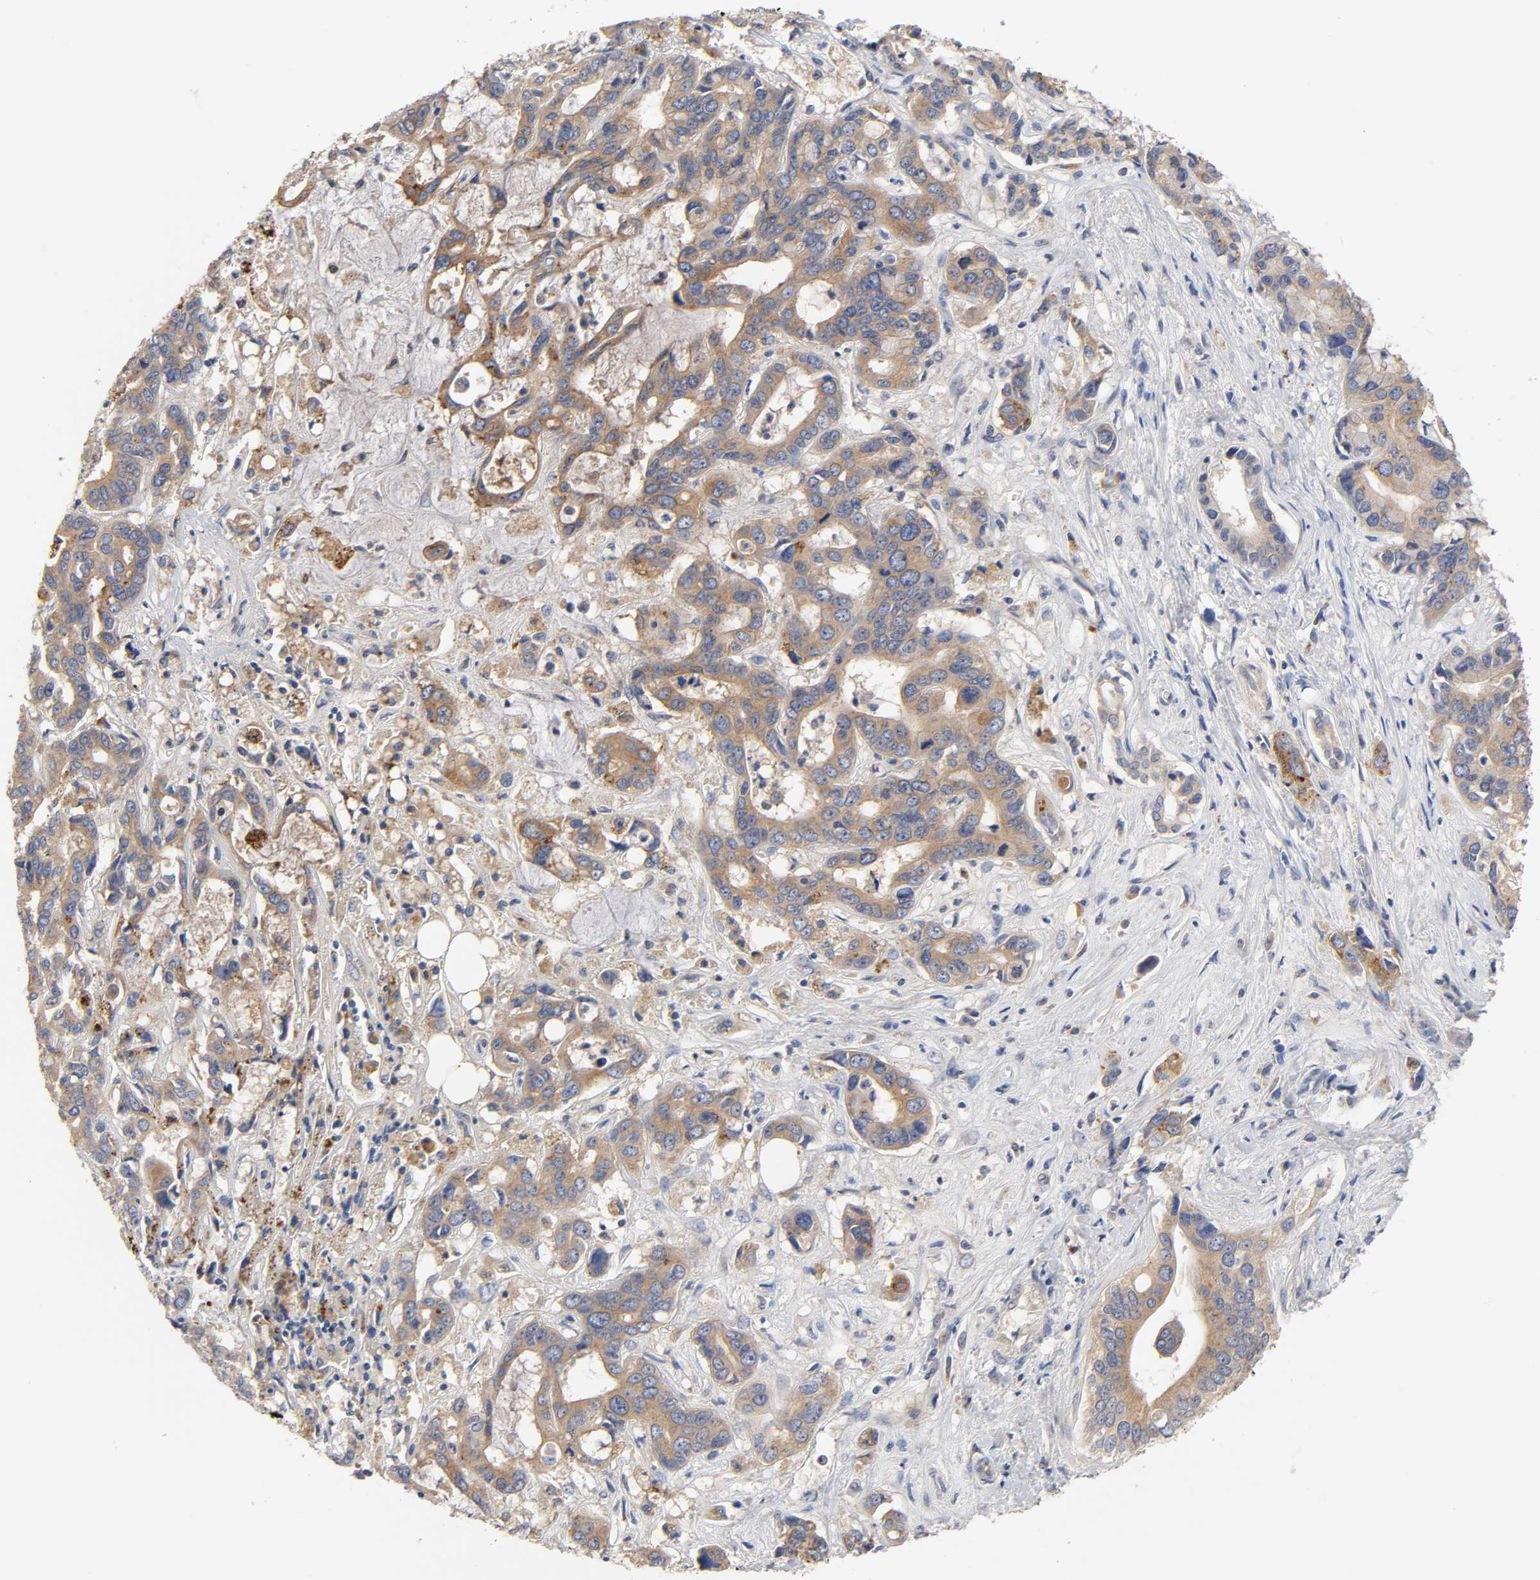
{"staining": {"intensity": "weak", "quantity": ">75%", "location": "cytoplasmic/membranous"}, "tissue": "liver cancer", "cell_type": "Tumor cells", "image_type": "cancer", "snomed": [{"axis": "morphology", "description": "Cholangiocarcinoma"}, {"axis": "topography", "description": "Liver"}], "caption": "Human cholangiocarcinoma (liver) stained for a protein (brown) reveals weak cytoplasmic/membranous positive expression in about >75% of tumor cells.", "gene": "C17orf75", "patient": {"sex": "female", "age": 65}}